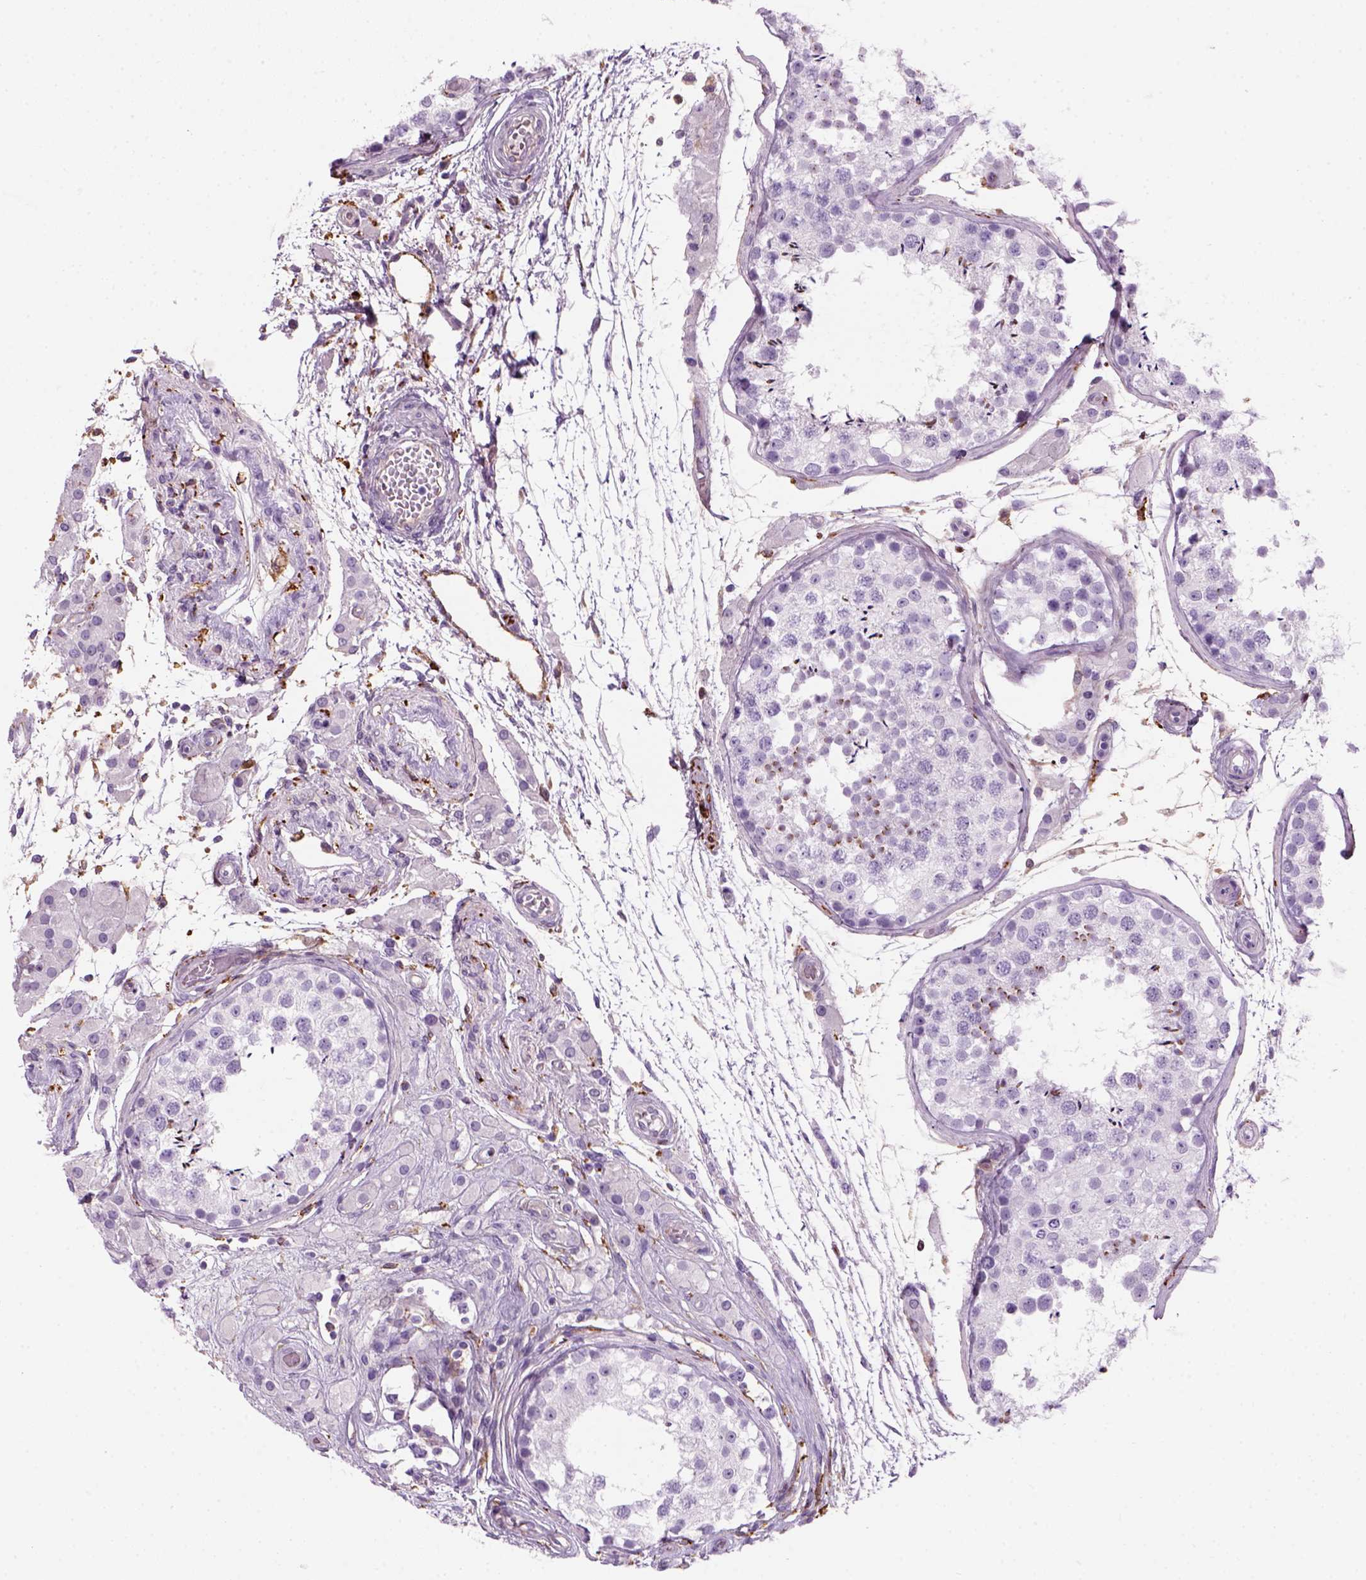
{"staining": {"intensity": "strong", "quantity": "<25%", "location": "nuclear"}, "tissue": "testis", "cell_type": "Cells in seminiferous ducts", "image_type": "normal", "snomed": [{"axis": "morphology", "description": "Normal tissue, NOS"}, {"axis": "morphology", "description": "Seminoma, NOS"}, {"axis": "topography", "description": "Testis"}], "caption": "Protein expression analysis of normal testis exhibits strong nuclear staining in approximately <25% of cells in seminiferous ducts. The protein of interest is stained brown, and the nuclei are stained in blue (DAB IHC with brightfield microscopy, high magnification).", "gene": "MARCKS", "patient": {"sex": "male", "age": 29}}